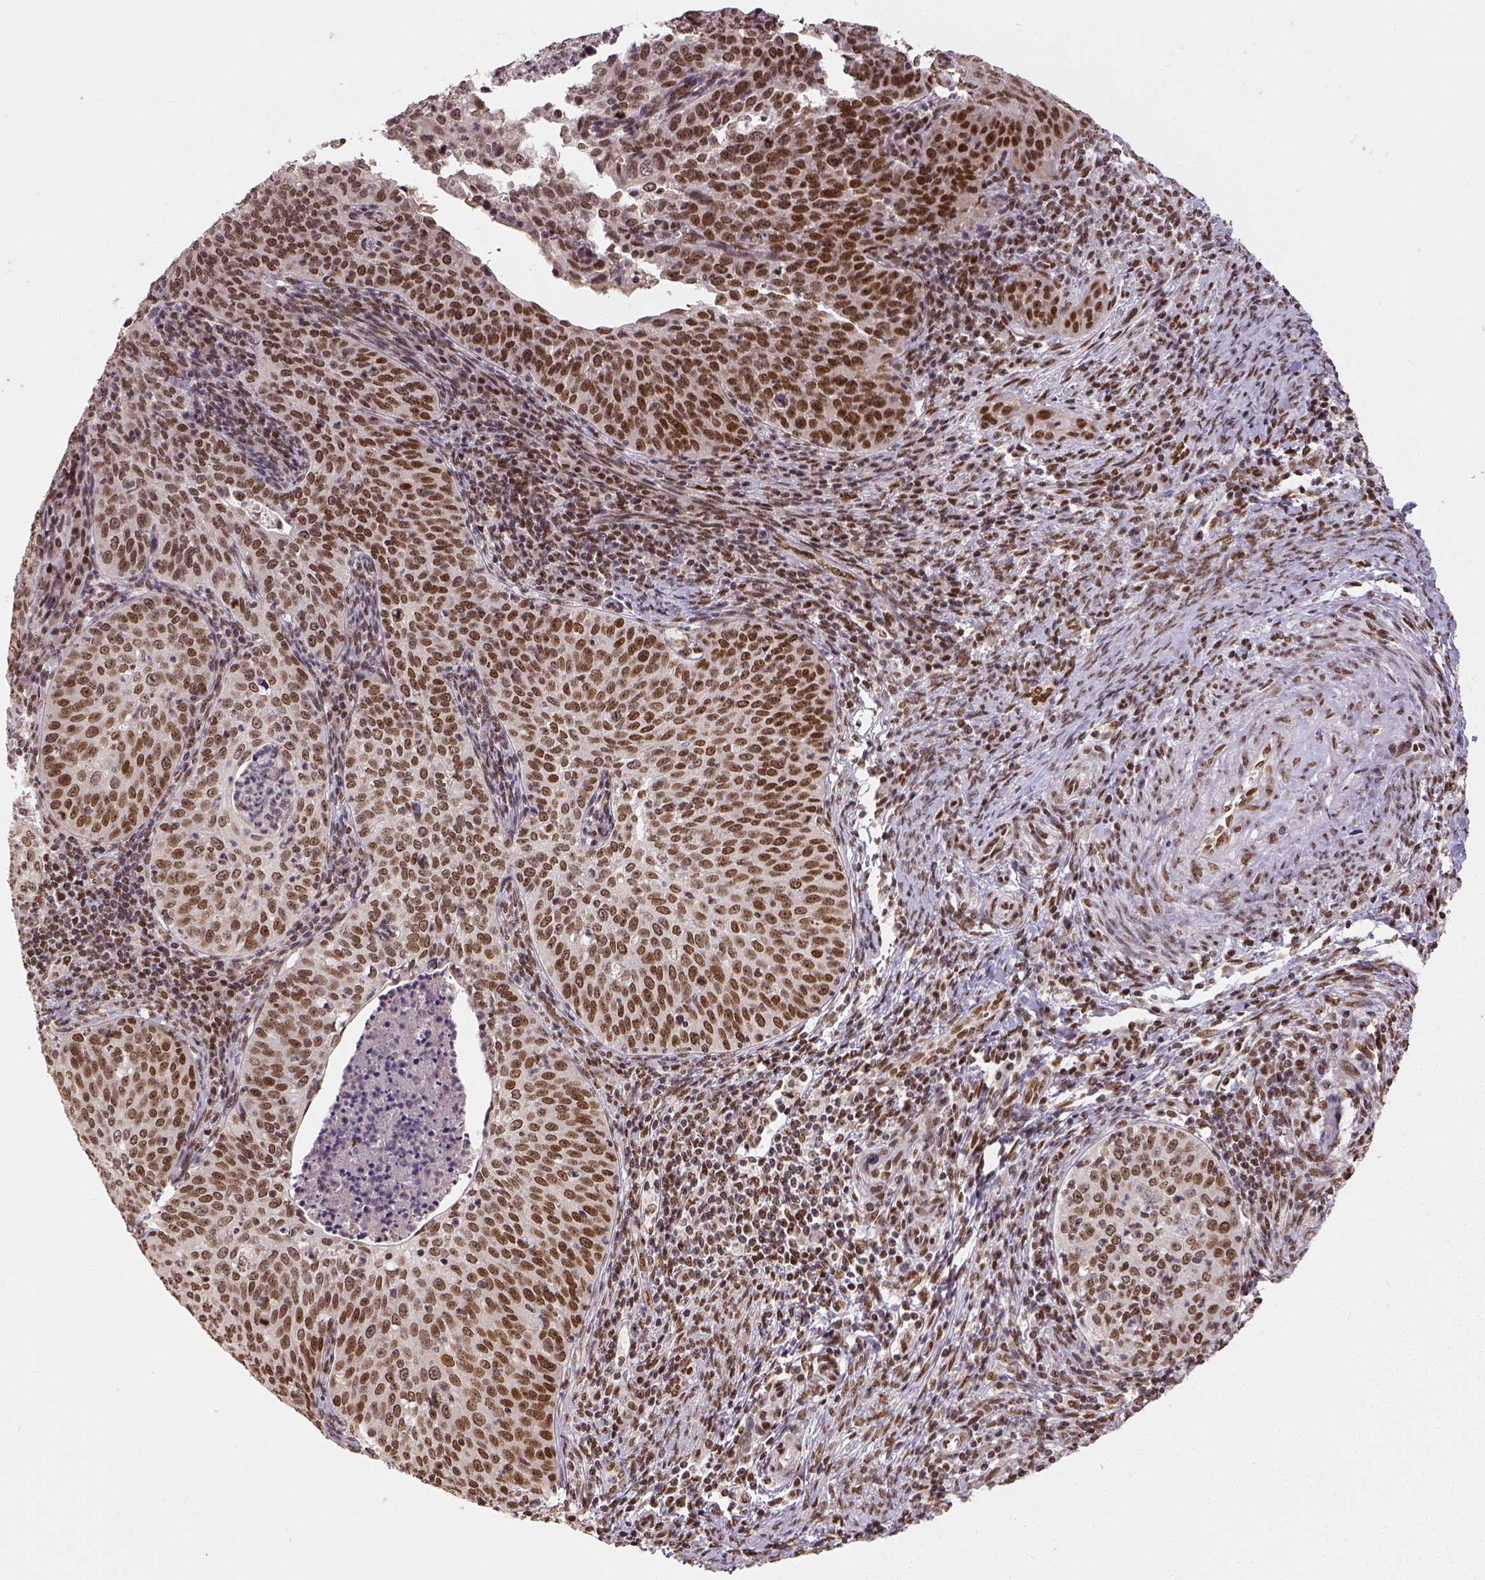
{"staining": {"intensity": "moderate", "quantity": ">75%", "location": "nuclear"}, "tissue": "cervical cancer", "cell_type": "Tumor cells", "image_type": "cancer", "snomed": [{"axis": "morphology", "description": "Squamous cell carcinoma, NOS"}, {"axis": "topography", "description": "Cervix"}], "caption": "Squamous cell carcinoma (cervical) stained with immunohistochemistry exhibits moderate nuclear staining in approximately >75% of tumor cells.", "gene": "ATRX", "patient": {"sex": "female", "age": 30}}